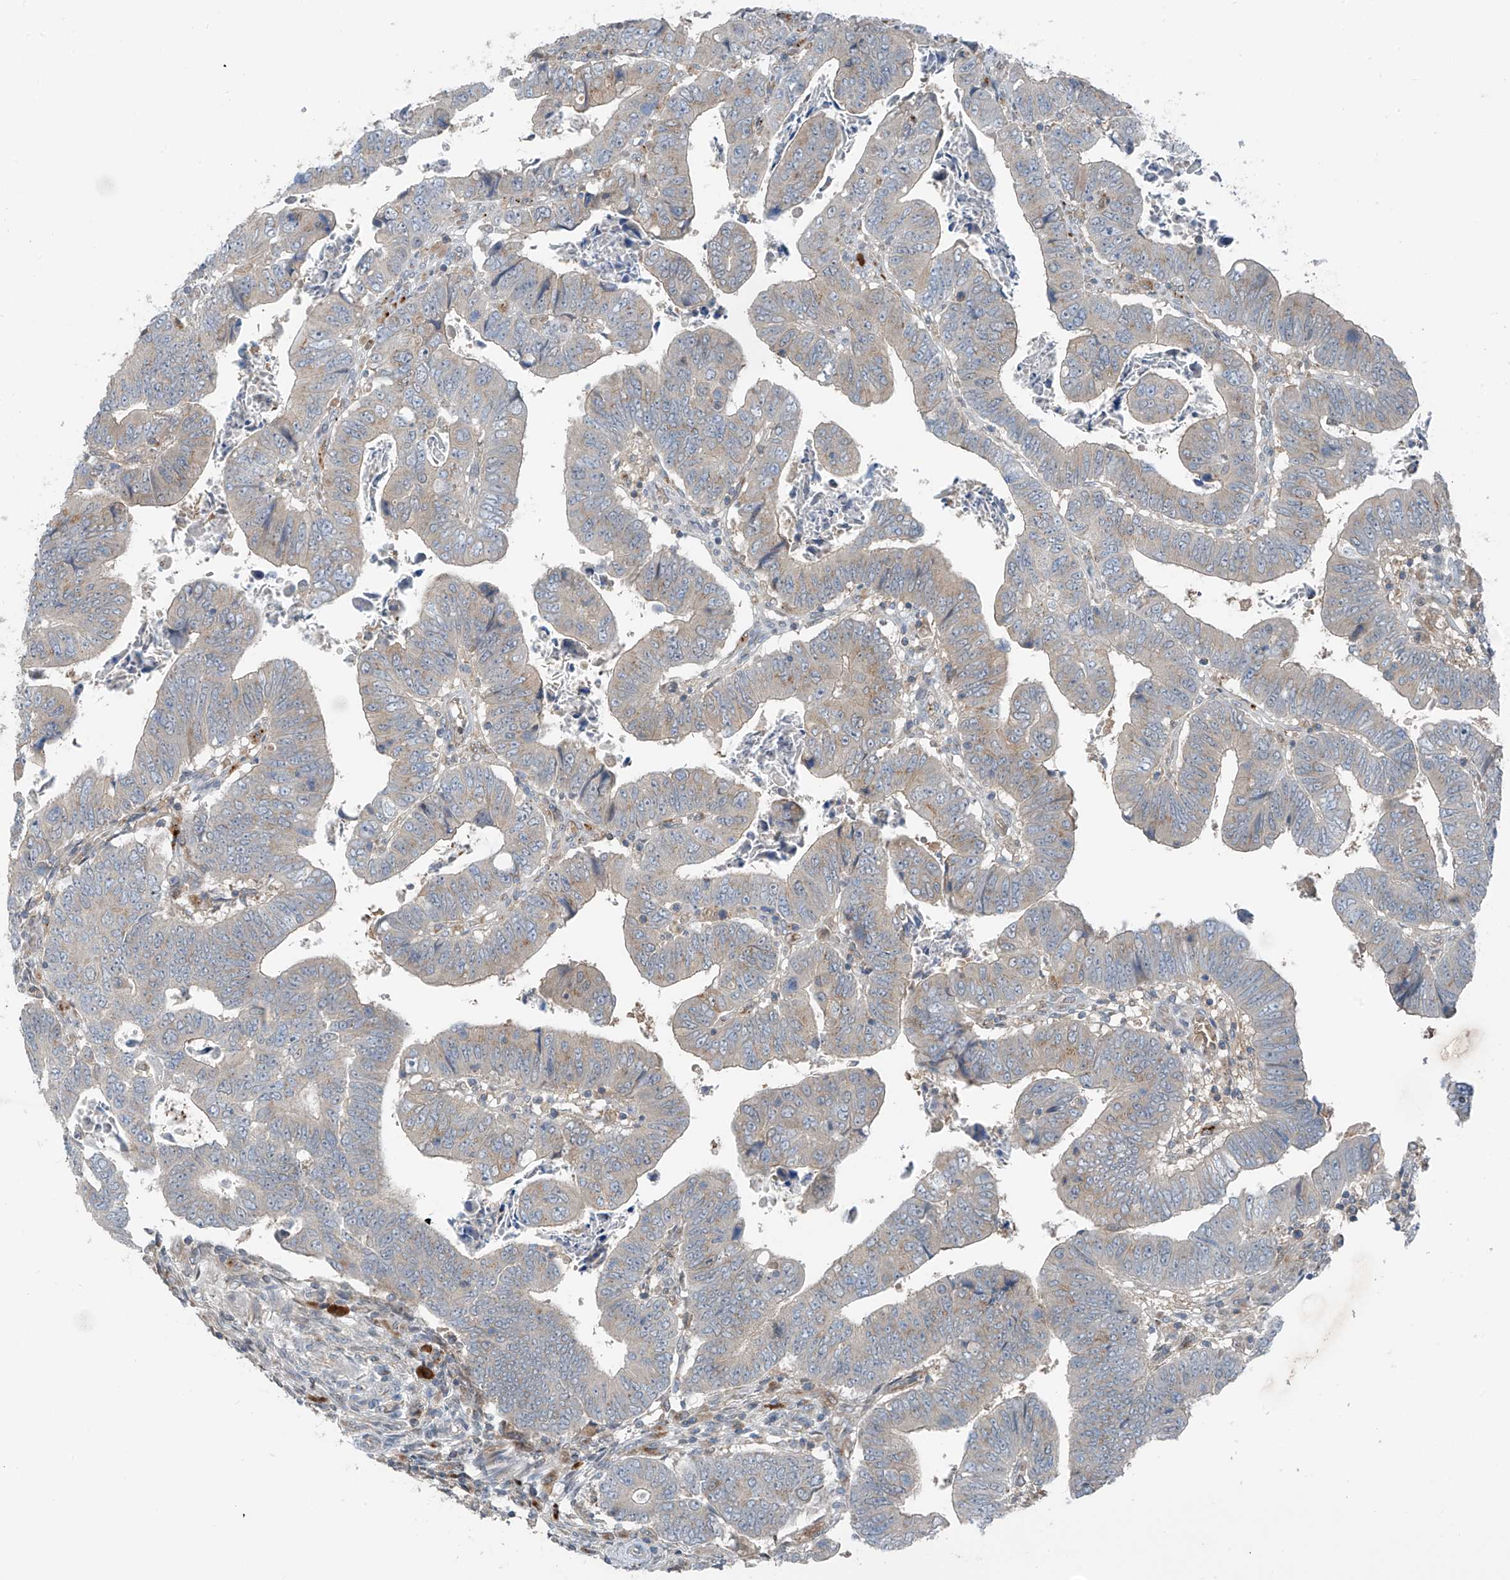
{"staining": {"intensity": "negative", "quantity": "none", "location": "none"}, "tissue": "colorectal cancer", "cell_type": "Tumor cells", "image_type": "cancer", "snomed": [{"axis": "morphology", "description": "Normal tissue, NOS"}, {"axis": "morphology", "description": "Adenocarcinoma, NOS"}, {"axis": "topography", "description": "Rectum"}], "caption": "DAB (3,3'-diaminobenzidine) immunohistochemical staining of human colorectal cancer reveals no significant staining in tumor cells.", "gene": "SLC12A6", "patient": {"sex": "female", "age": 65}}